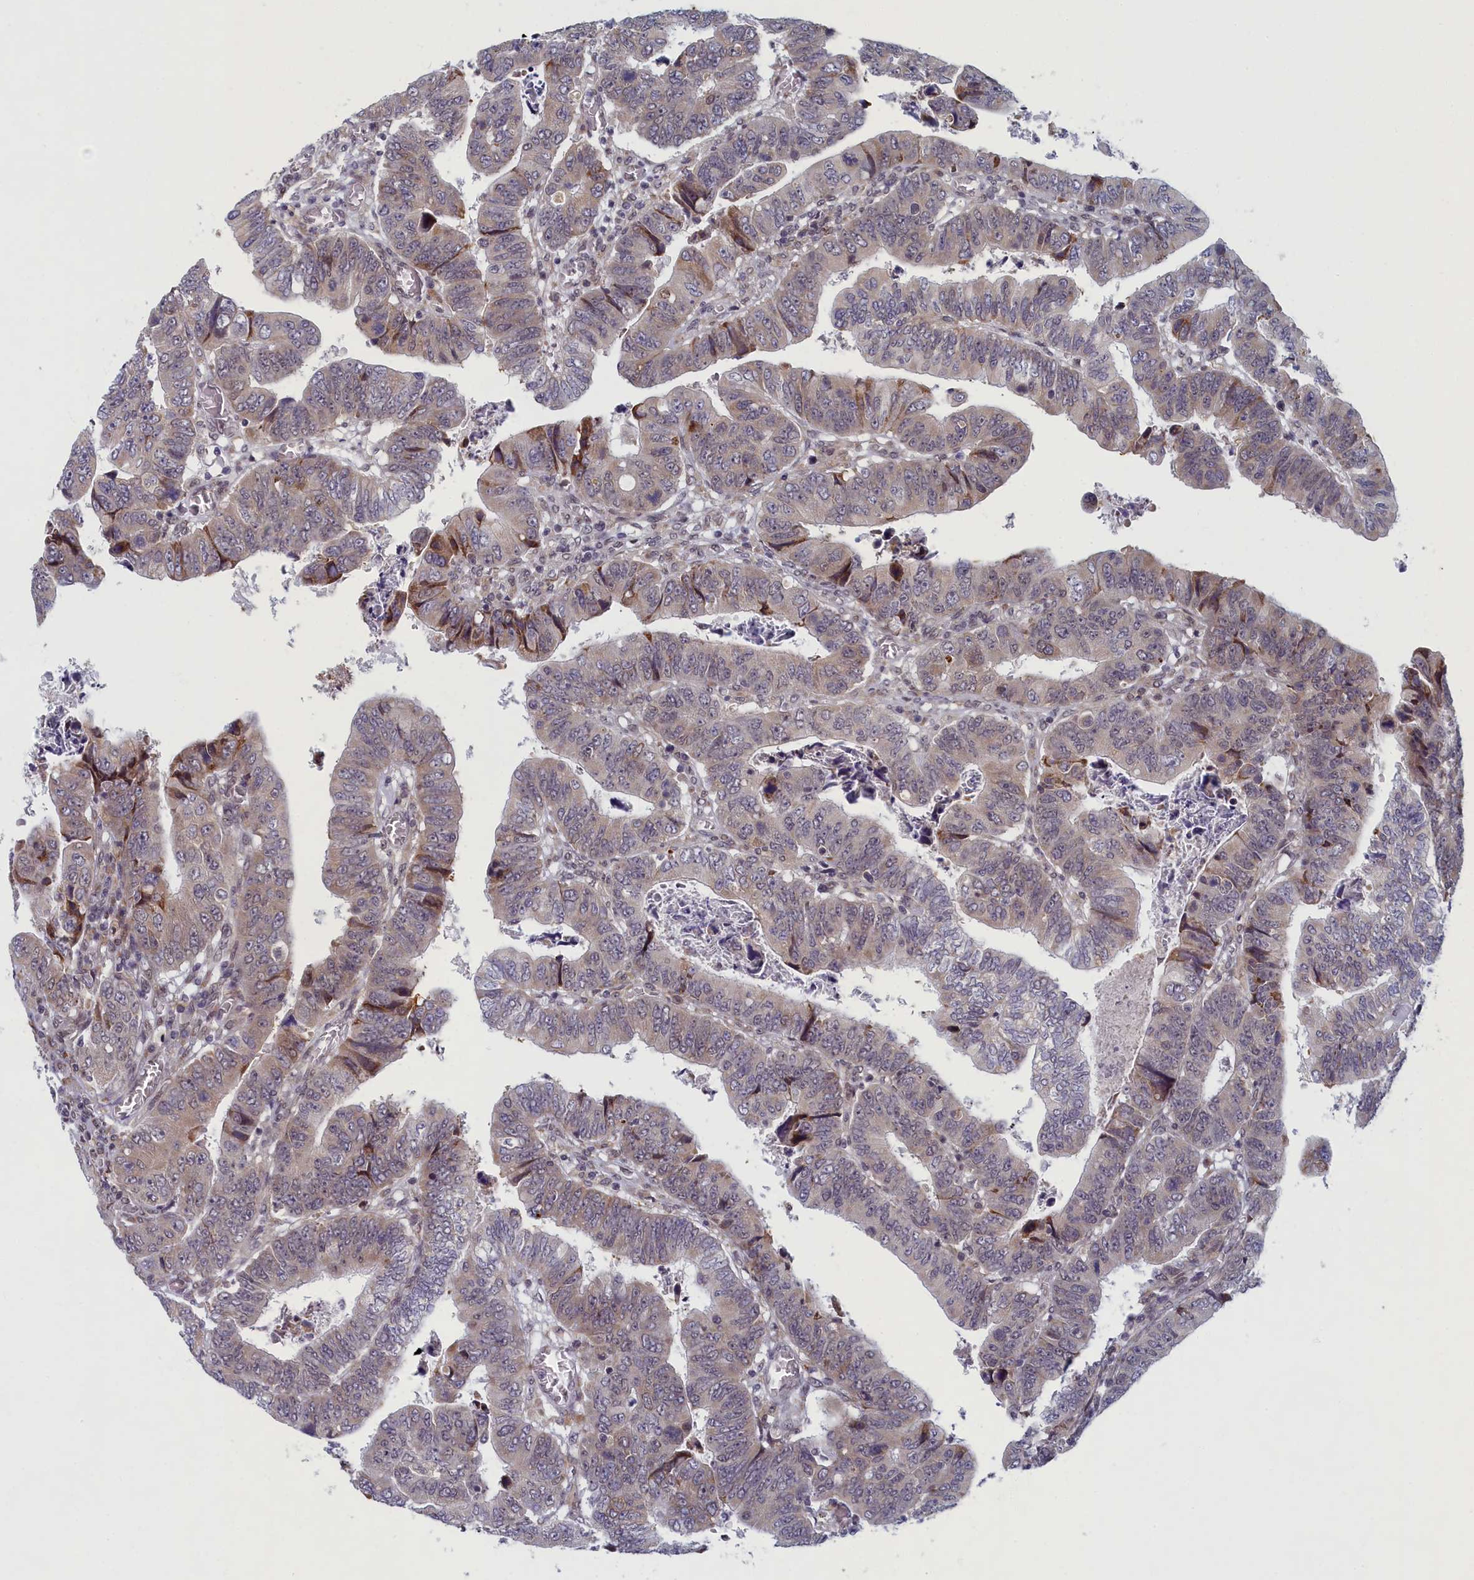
{"staining": {"intensity": "moderate", "quantity": "<25%", "location": "cytoplasmic/membranous"}, "tissue": "colorectal cancer", "cell_type": "Tumor cells", "image_type": "cancer", "snomed": [{"axis": "morphology", "description": "Normal tissue, NOS"}, {"axis": "morphology", "description": "Adenocarcinoma, NOS"}, {"axis": "topography", "description": "Rectum"}], "caption": "Immunohistochemical staining of colorectal cancer displays moderate cytoplasmic/membranous protein positivity in about <25% of tumor cells. The staining was performed using DAB (3,3'-diaminobenzidine) to visualize the protein expression in brown, while the nuclei were stained in blue with hematoxylin (Magnification: 20x).", "gene": "DNAJC17", "patient": {"sex": "female", "age": 65}}